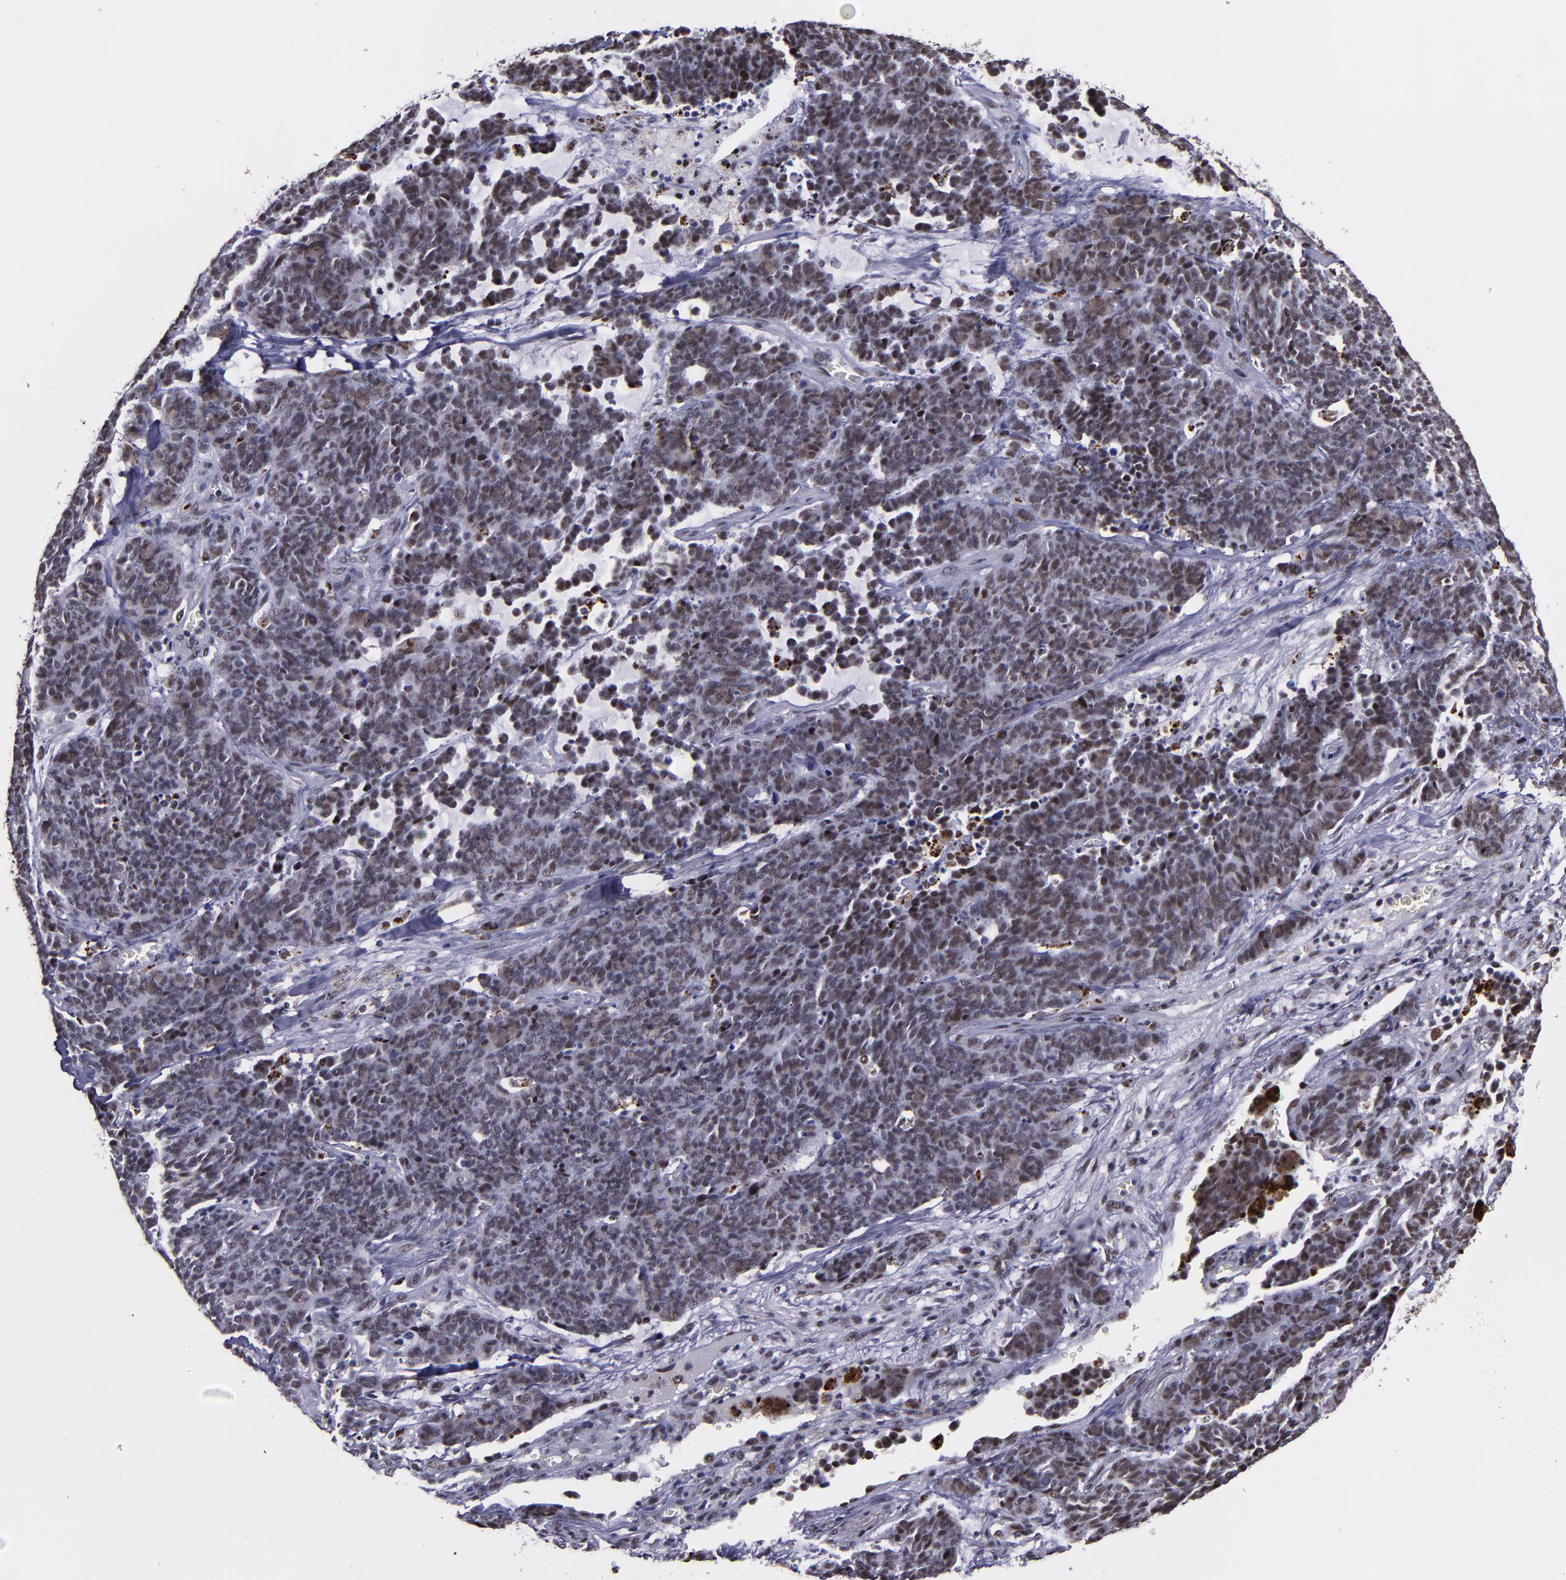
{"staining": {"intensity": "weak", "quantity": ">75%", "location": "nuclear"}, "tissue": "lung cancer", "cell_type": "Tumor cells", "image_type": "cancer", "snomed": [{"axis": "morphology", "description": "Neoplasm, malignant, NOS"}, {"axis": "topography", "description": "Lung"}], "caption": "Immunohistochemistry (IHC) of human malignant neoplasm (lung) shows low levels of weak nuclear expression in about >75% of tumor cells.", "gene": "PPP4R3A", "patient": {"sex": "female", "age": 58}}